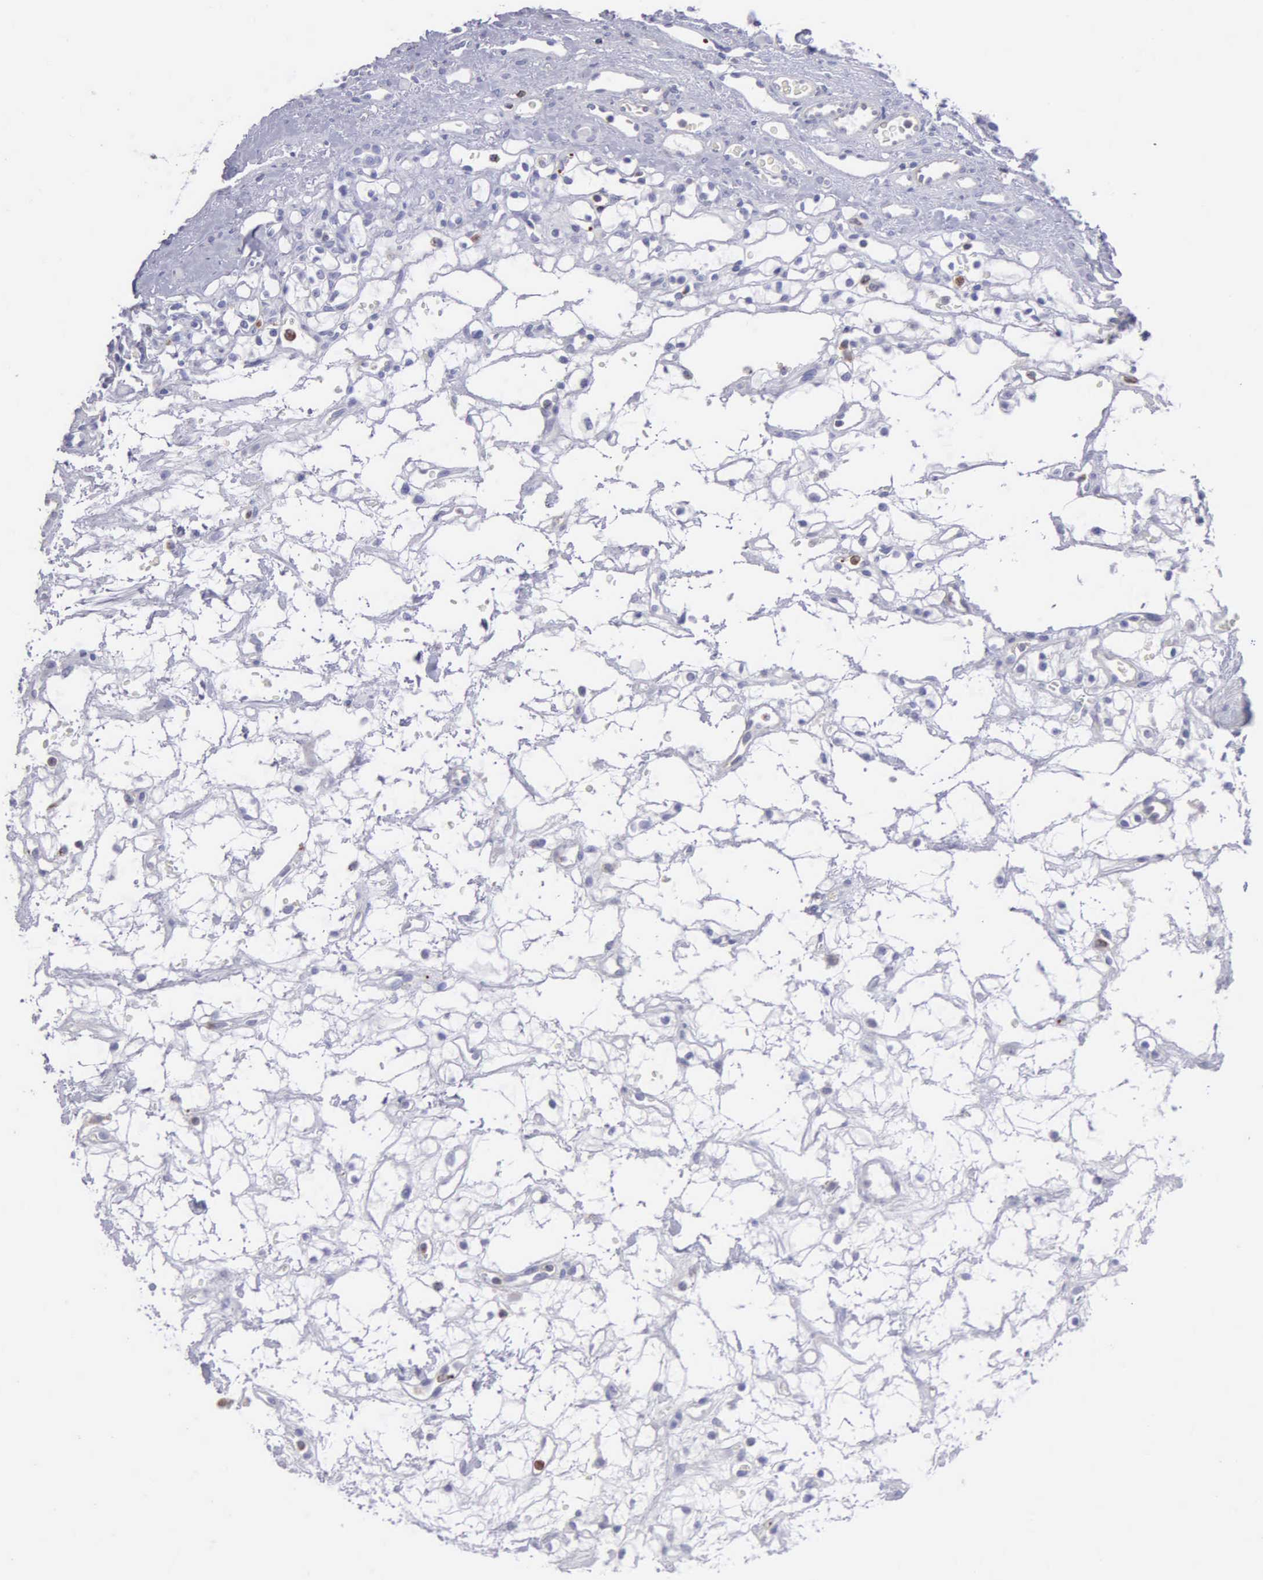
{"staining": {"intensity": "negative", "quantity": "none", "location": "none"}, "tissue": "renal cancer", "cell_type": "Tumor cells", "image_type": "cancer", "snomed": [{"axis": "morphology", "description": "Adenocarcinoma, NOS"}, {"axis": "topography", "description": "Kidney"}], "caption": "Renal cancer (adenocarcinoma) was stained to show a protein in brown. There is no significant positivity in tumor cells.", "gene": "SRGN", "patient": {"sex": "female", "age": 60}}